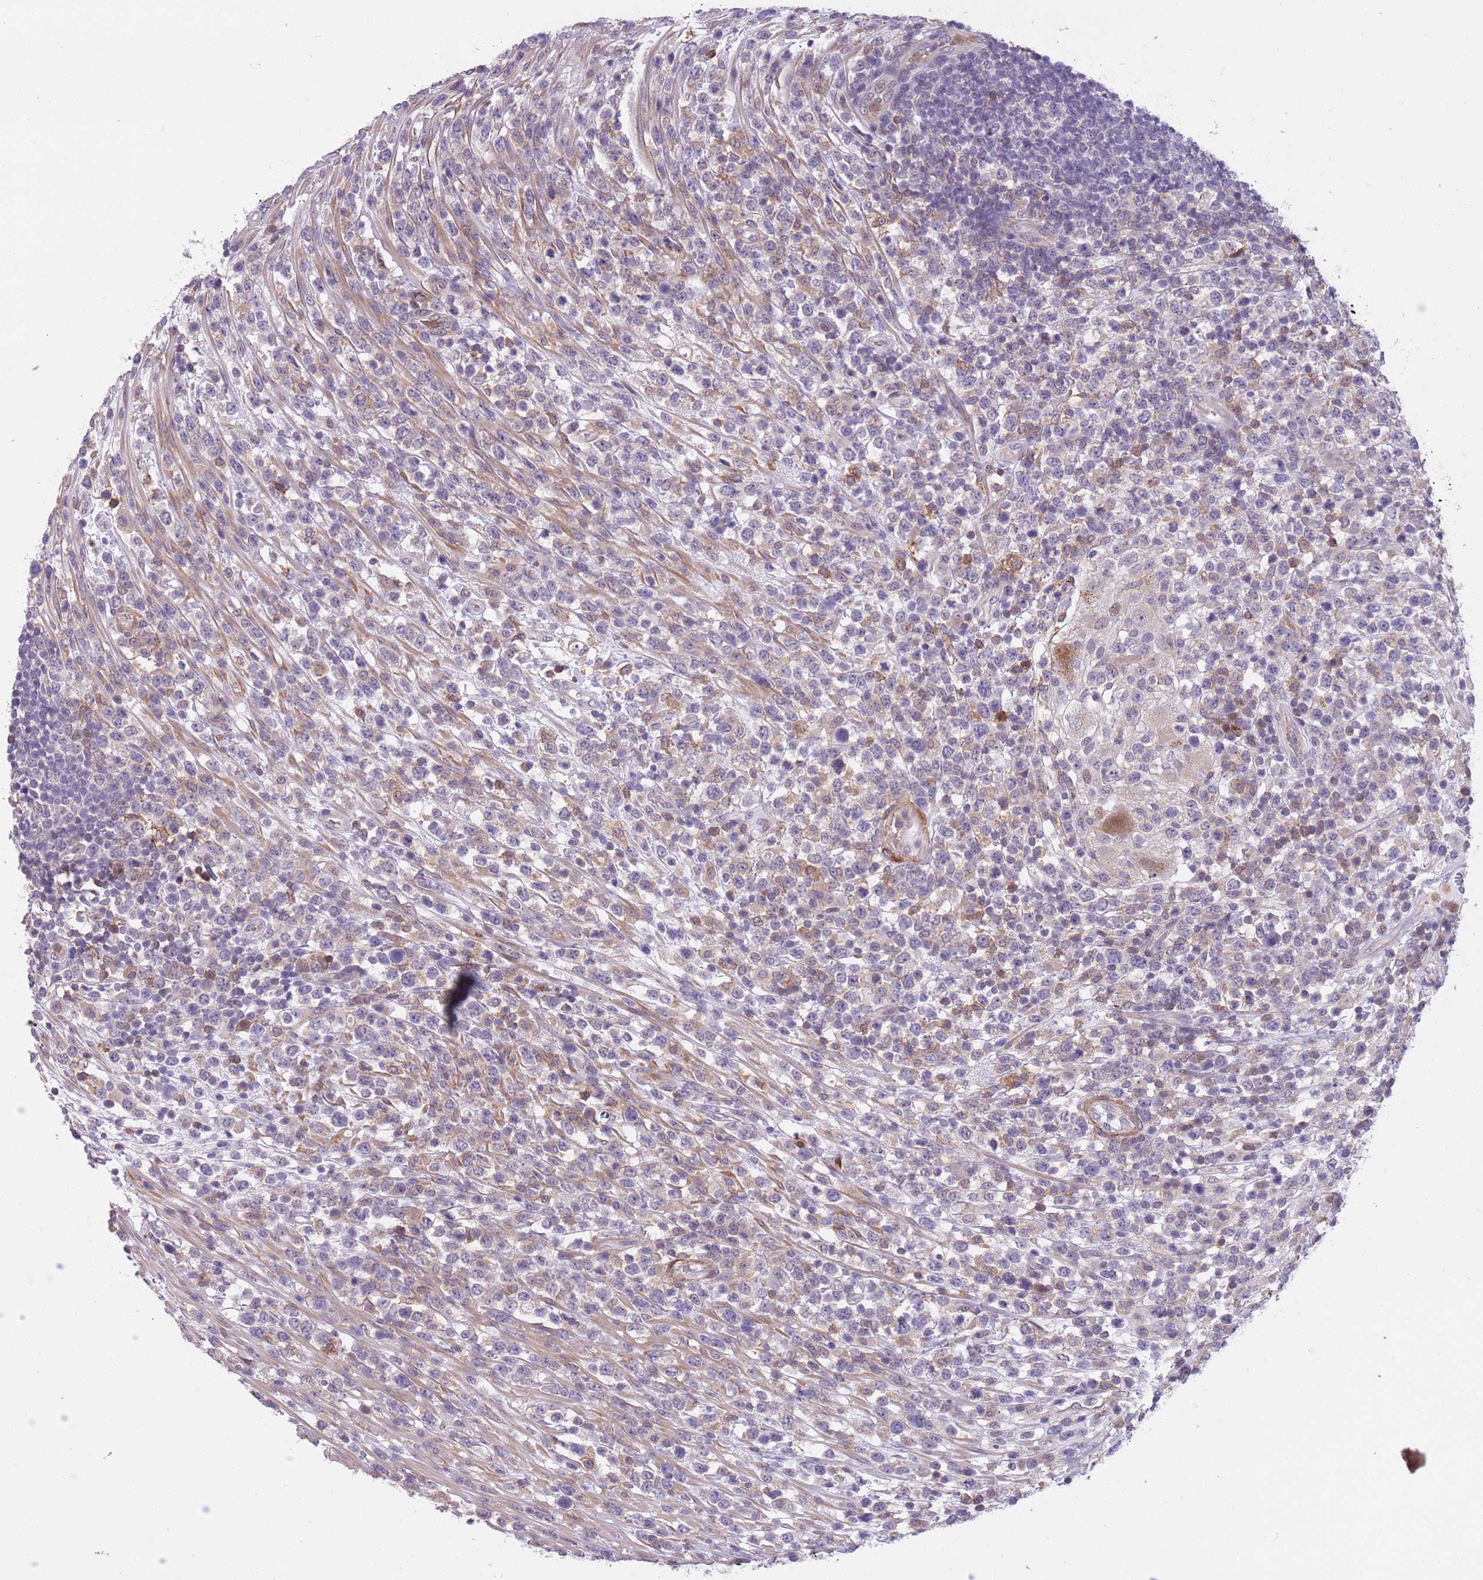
{"staining": {"intensity": "negative", "quantity": "none", "location": "none"}, "tissue": "lymphoma", "cell_type": "Tumor cells", "image_type": "cancer", "snomed": [{"axis": "morphology", "description": "Malignant lymphoma, non-Hodgkin's type, High grade"}, {"axis": "topography", "description": "Colon"}], "caption": "Immunohistochemistry image of neoplastic tissue: human malignant lymphoma, non-Hodgkin's type (high-grade) stained with DAB (3,3'-diaminobenzidine) exhibits no significant protein staining in tumor cells.", "gene": "JAML", "patient": {"sex": "female", "age": 53}}